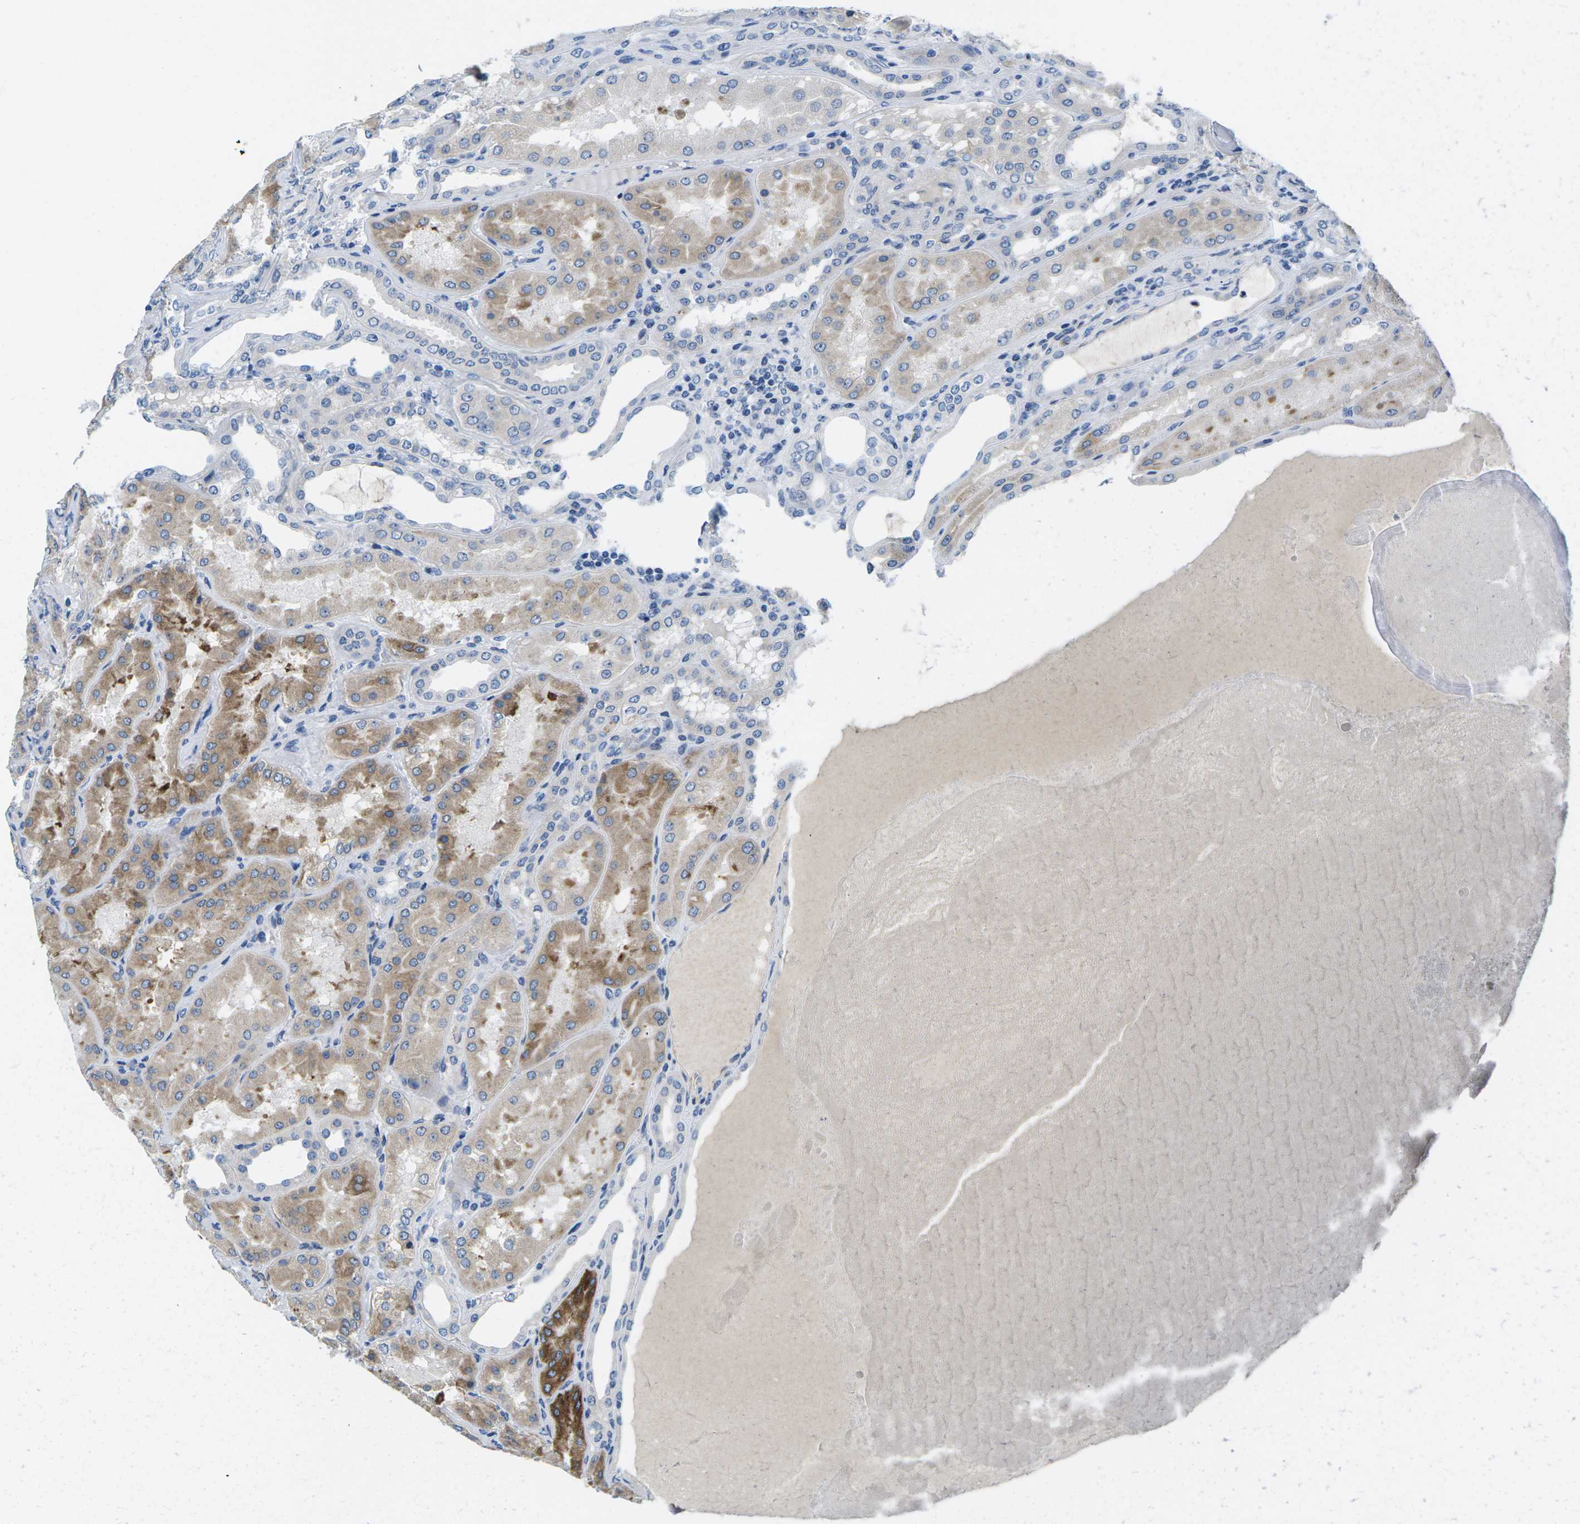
{"staining": {"intensity": "negative", "quantity": "none", "location": "none"}, "tissue": "kidney", "cell_type": "Cells in glomeruli", "image_type": "normal", "snomed": [{"axis": "morphology", "description": "Normal tissue, NOS"}, {"axis": "topography", "description": "Kidney"}], "caption": "Cells in glomeruli show no significant protein expression in normal kidney.", "gene": "TSPAN2", "patient": {"sex": "female", "age": 56}}